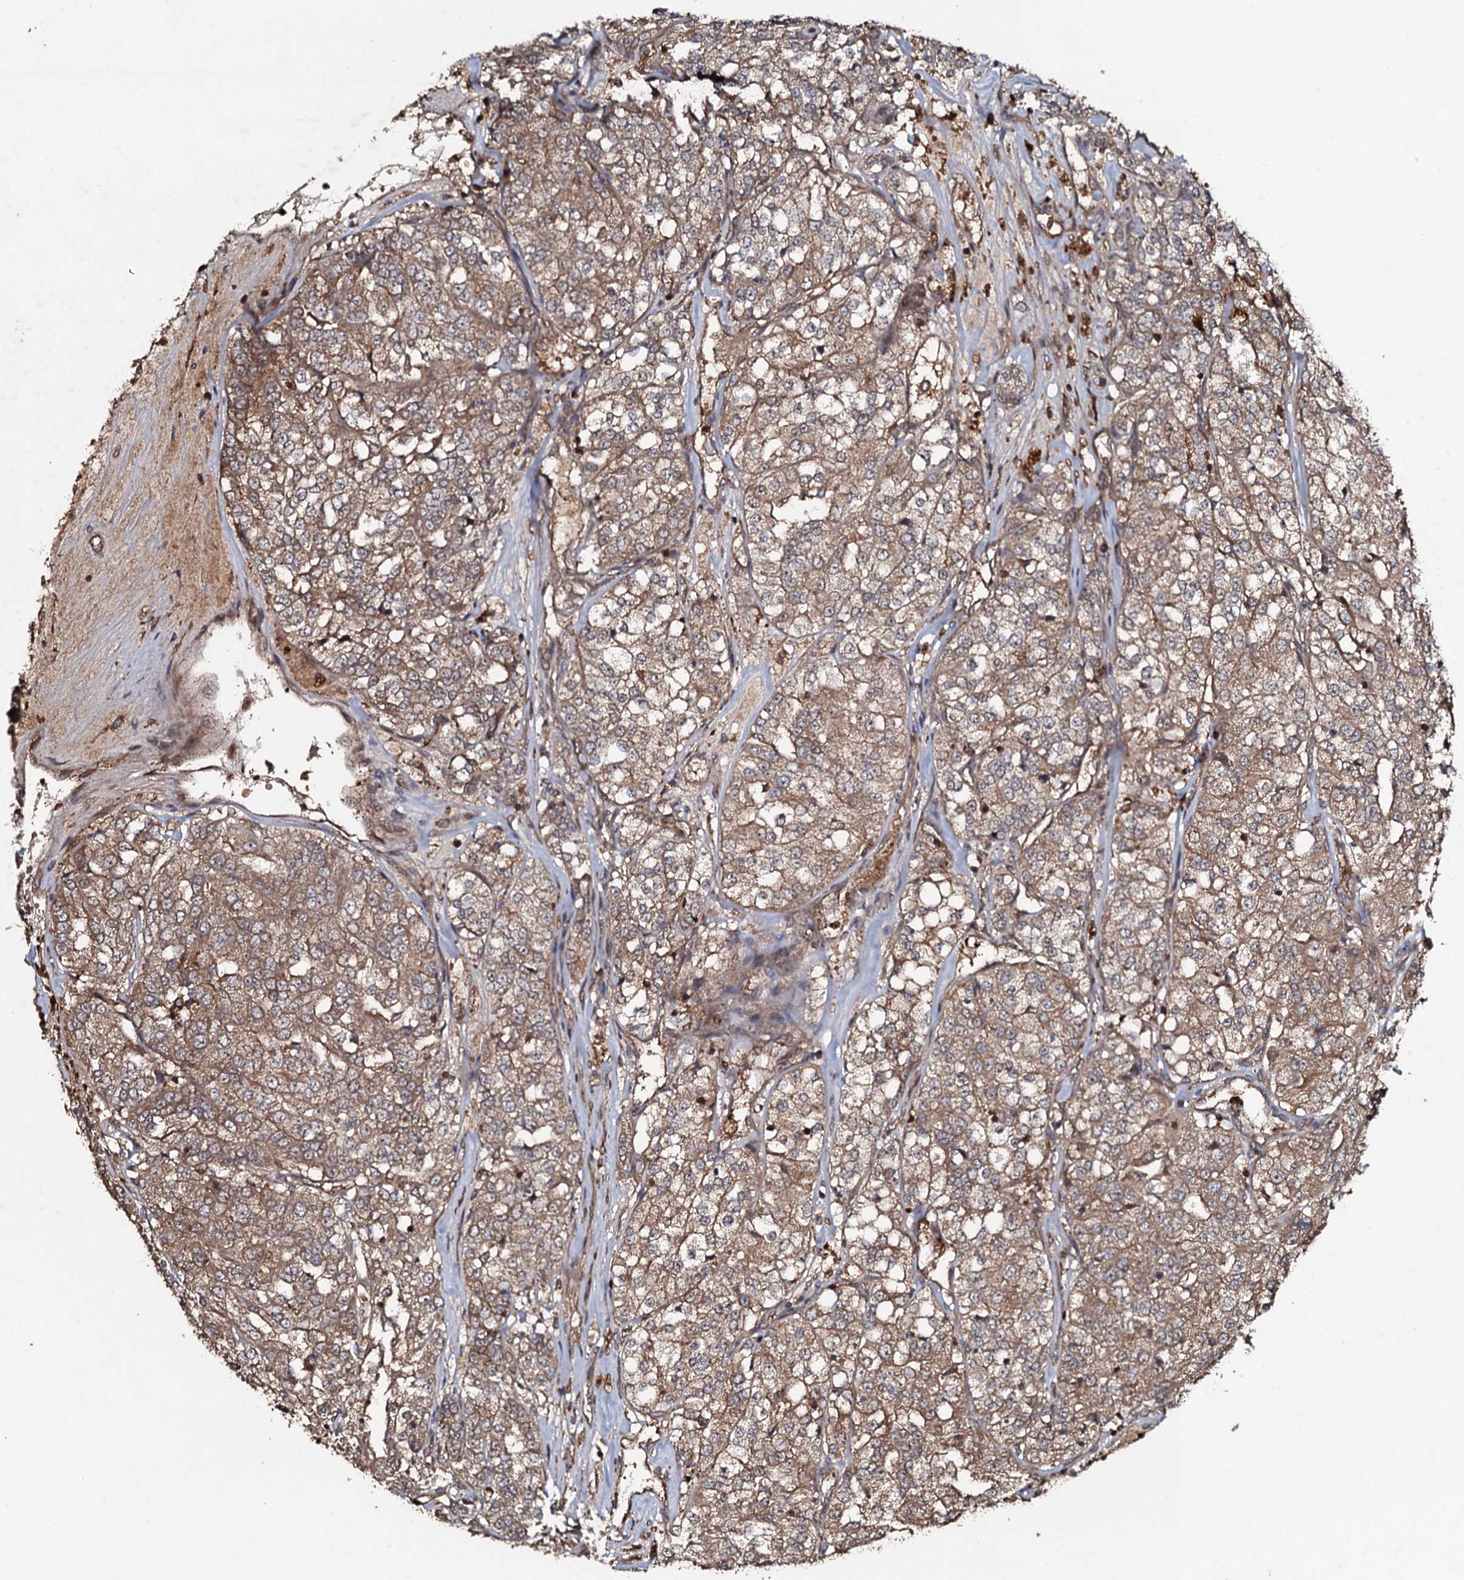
{"staining": {"intensity": "moderate", "quantity": ">75%", "location": "cytoplasmic/membranous"}, "tissue": "renal cancer", "cell_type": "Tumor cells", "image_type": "cancer", "snomed": [{"axis": "morphology", "description": "Adenocarcinoma, NOS"}, {"axis": "topography", "description": "Kidney"}], "caption": "Protein expression analysis of human renal cancer (adenocarcinoma) reveals moderate cytoplasmic/membranous positivity in approximately >75% of tumor cells.", "gene": "ADGRG3", "patient": {"sex": "female", "age": 63}}